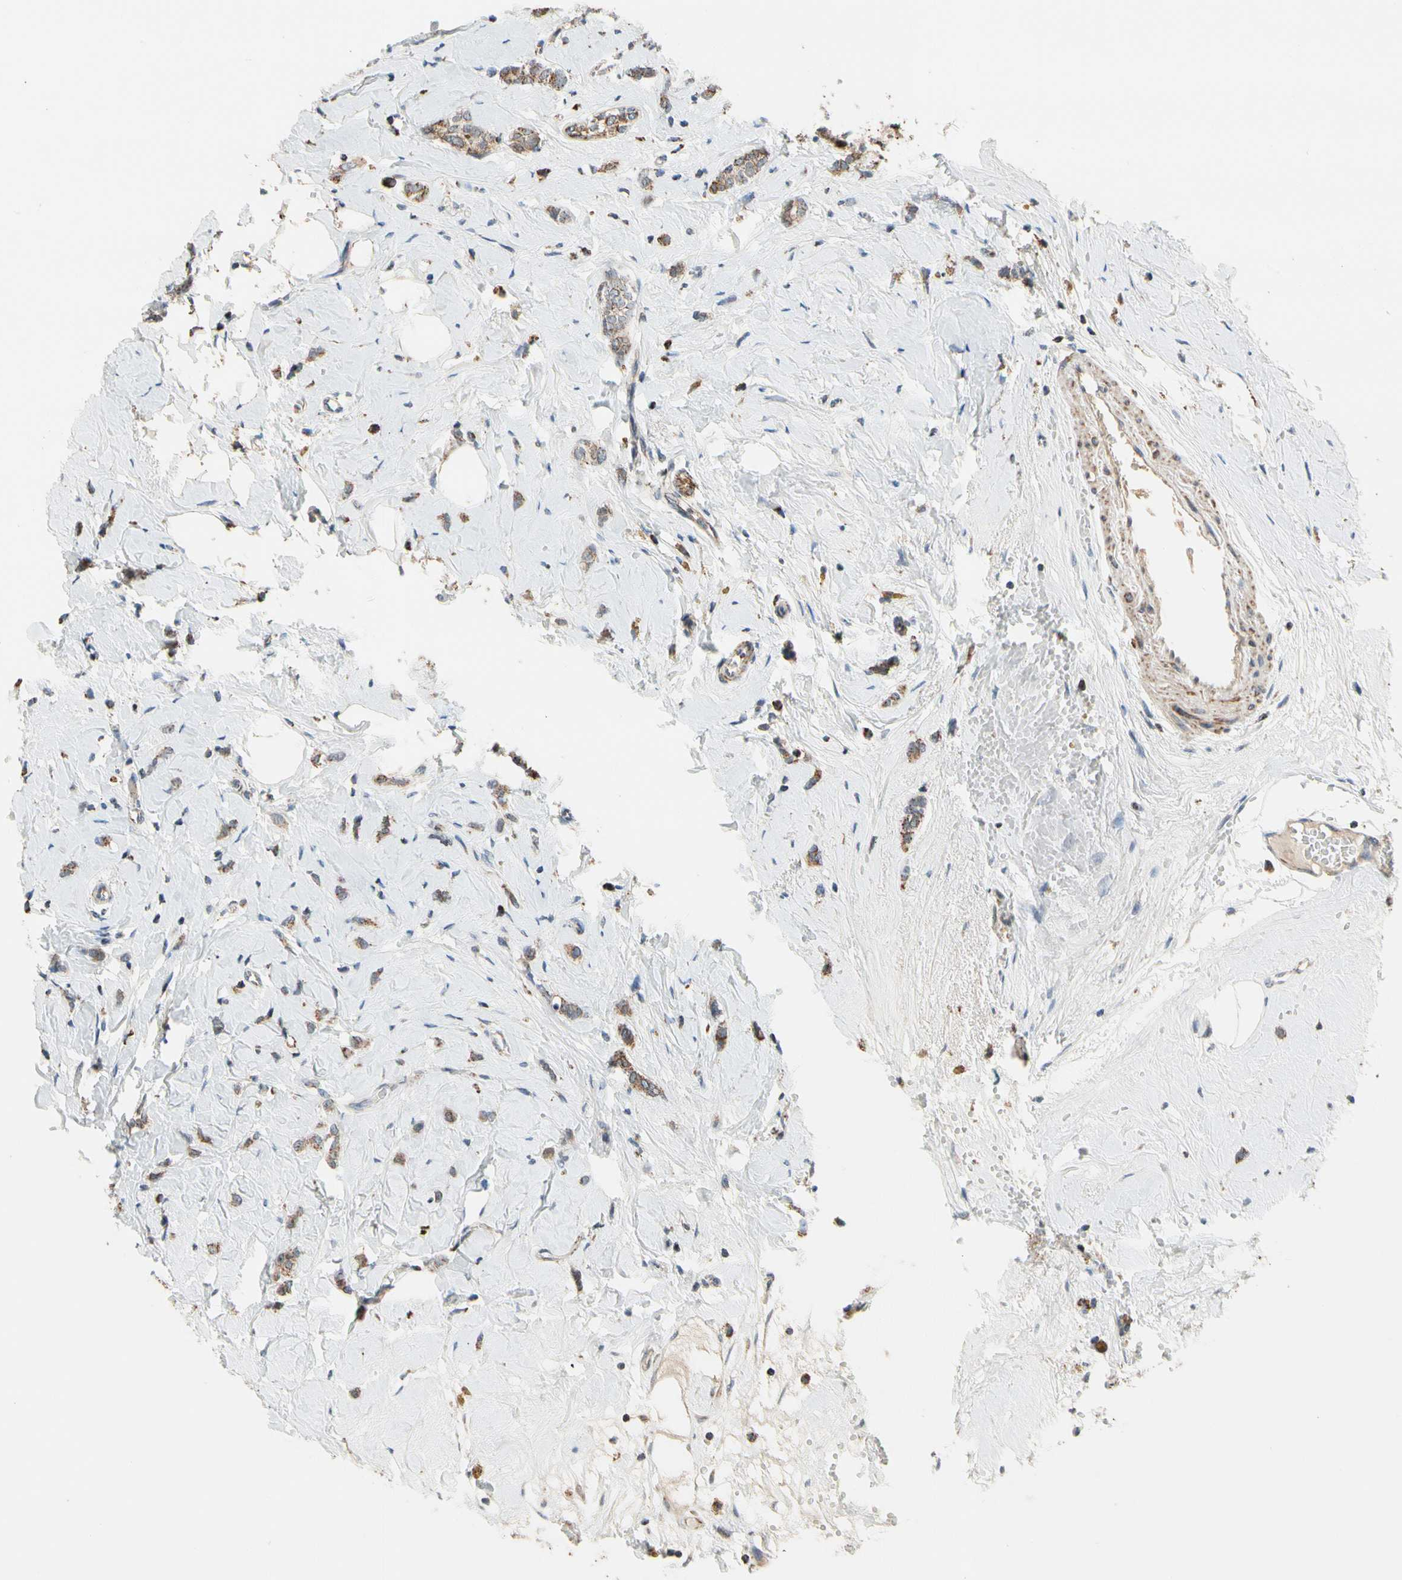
{"staining": {"intensity": "moderate", "quantity": ">75%", "location": "cytoplasmic/membranous"}, "tissue": "breast cancer", "cell_type": "Tumor cells", "image_type": "cancer", "snomed": [{"axis": "morphology", "description": "Lobular carcinoma"}, {"axis": "topography", "description": "Breast"}], "caption": "Moderate cytoplasmic/membranous staining is seen in approximately >75% of tumor cells in breast cancer.", "gene": "KHDC4", "patient": {"sex": "female", "age": 60}}